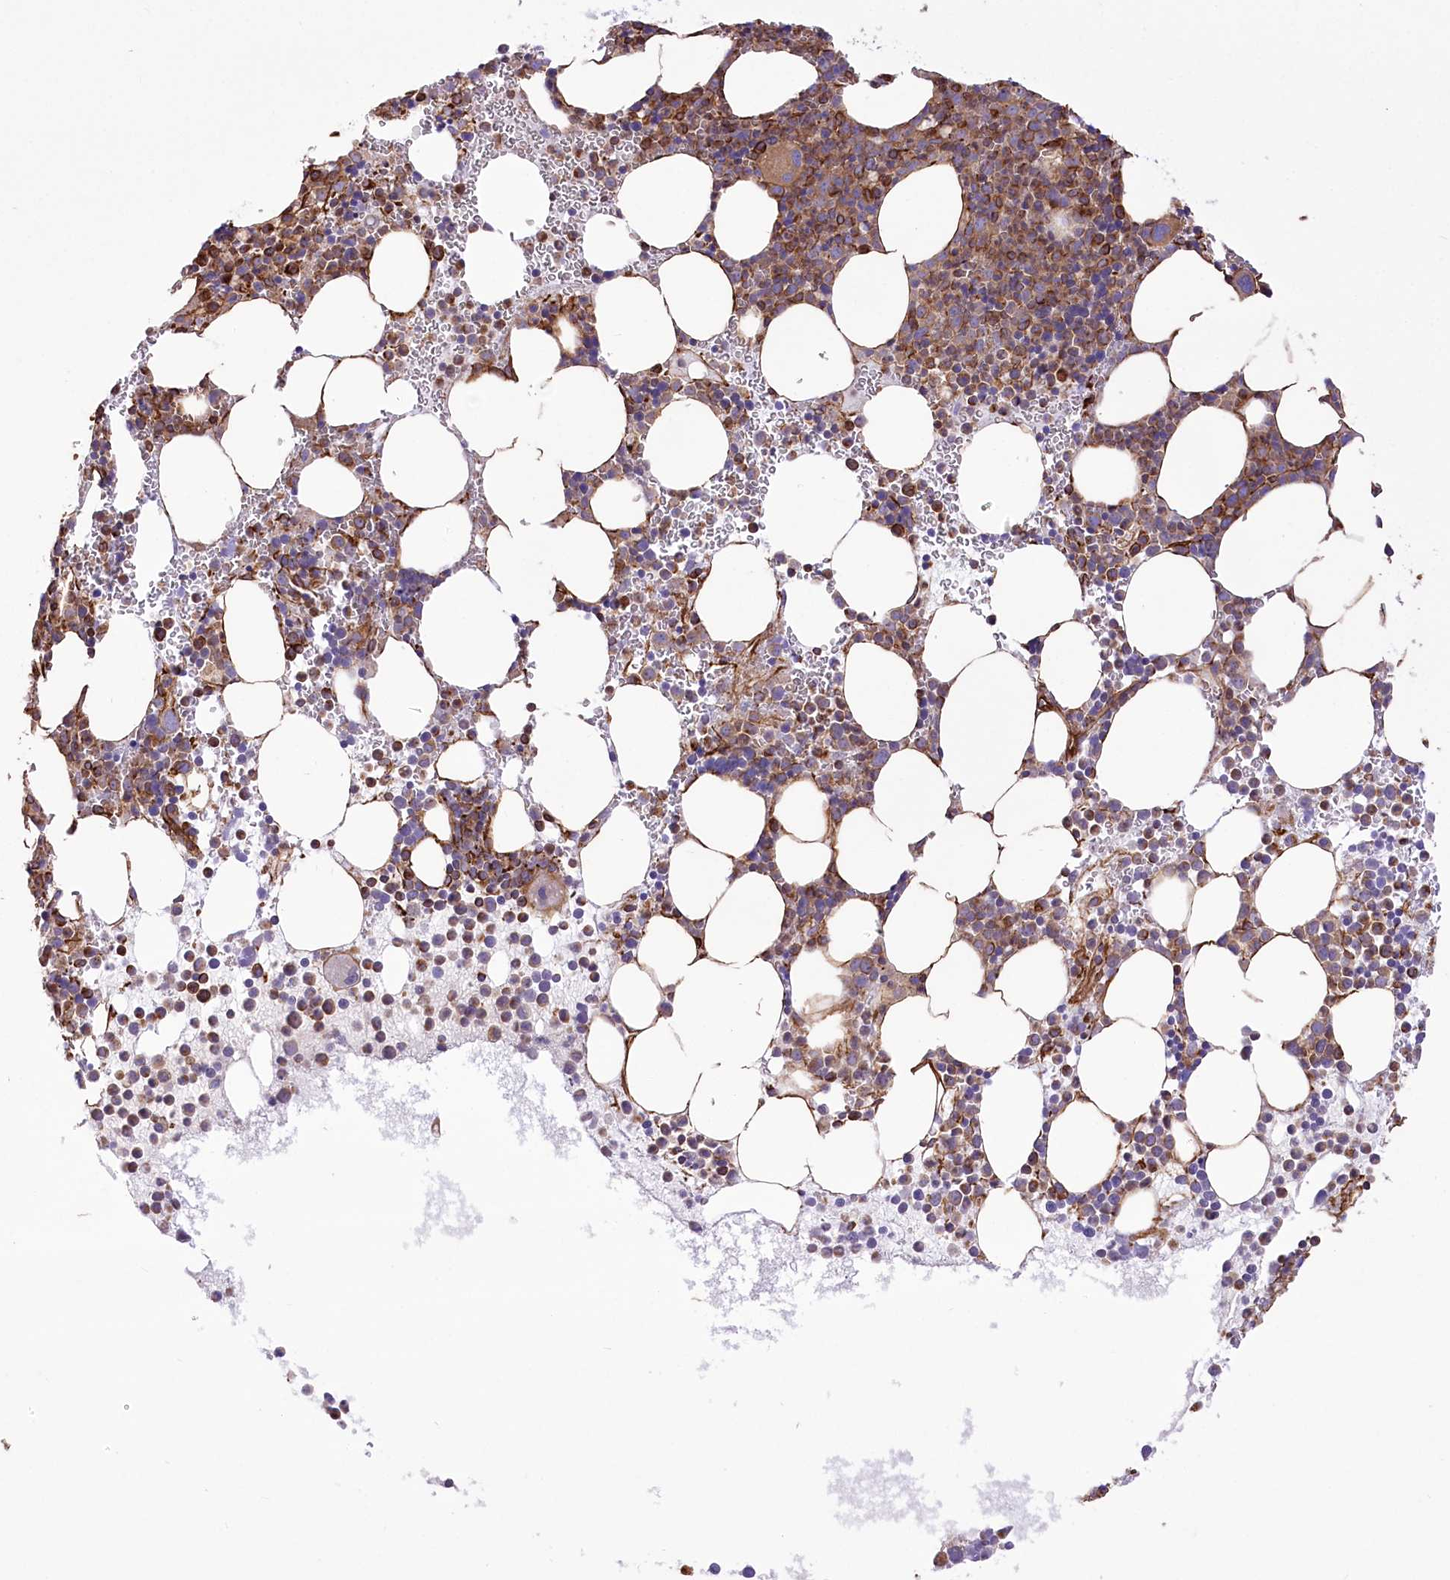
{"staining": {"intensity": "moderate", "quantity": "25%-75%", "location": "cytoplasmic/membranous"}, "tissue": "bone marrow", "cell_type": "Hematopoietic cells", "image_type": "normal", "snomed": [{"axis": "morphology", "description": "Normal tissue, NOS"}, {"axis": "topography", "description": "Bone marrow"}], "caption": "Bone marrow stained with DAB (3,3'-diaminobenzidine) immunohistochemistry shows medium levels of moderate cytoplasmic/membranous expression in approximately 25%-75% of hematopoietic cells. Nuclei are stained in blue.", "gene": "TTC1", "patient": {"sex": "female", "age": 78}}